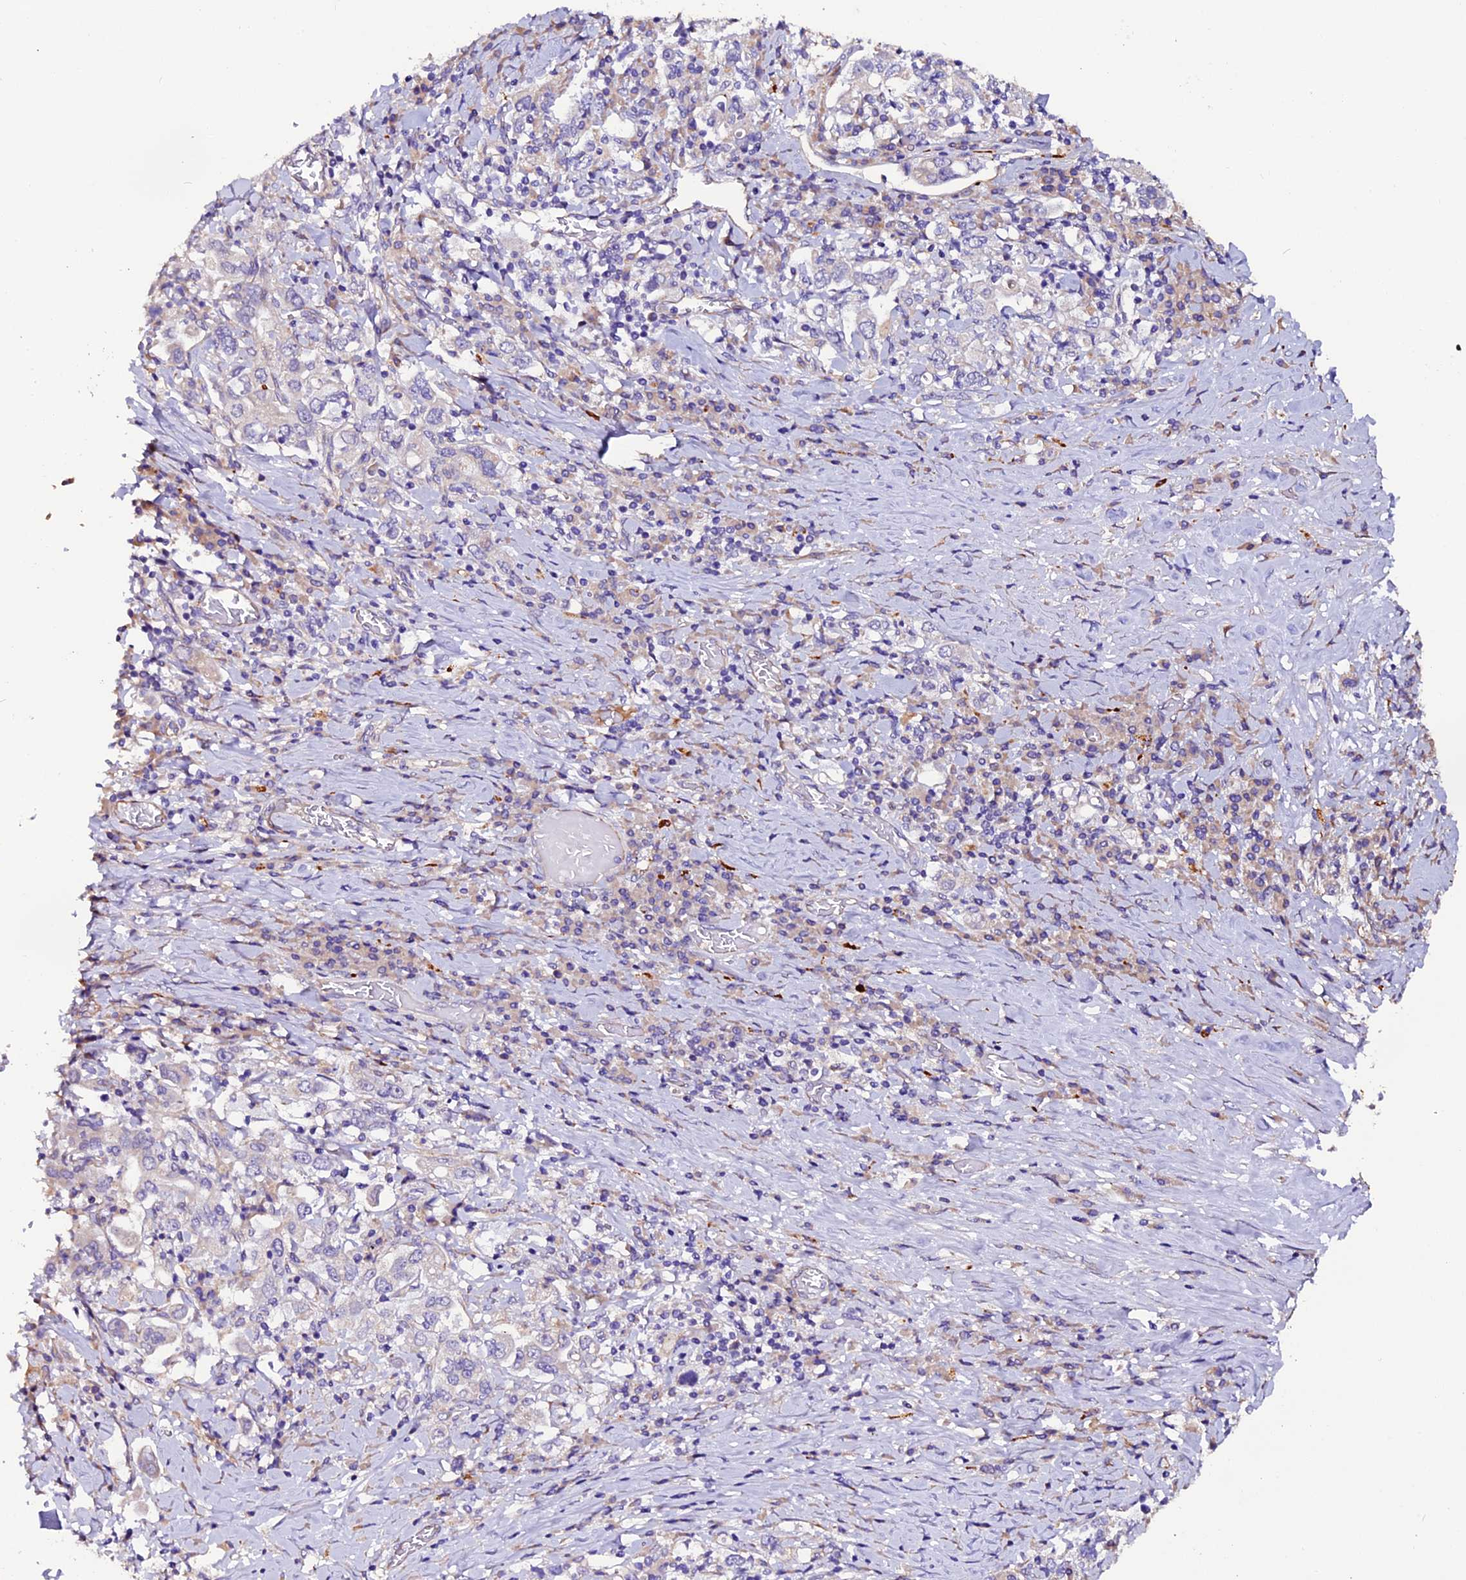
{"staining": {"intensity": "negative", "quantity": "none", "location": "none"}, "tissue": "stomach cancer", "cell_type": "Tumor cells", "image_type": "cancer", "snomed": [{"axis": "morphology", "description": "Adenocarcinoma, NOS"}, {"axis": "topography", "description": "Stomach, upper"}, {"axis": "topography", "description": "Stomach"}], "caption": "This is an immunohistochemistry (IHC) micrograph of human adenocarcinoma (stomach). There is no positivity in tumor cells.", "gene": "CLN5", "patient": {"sex": "male", "age": 62}}